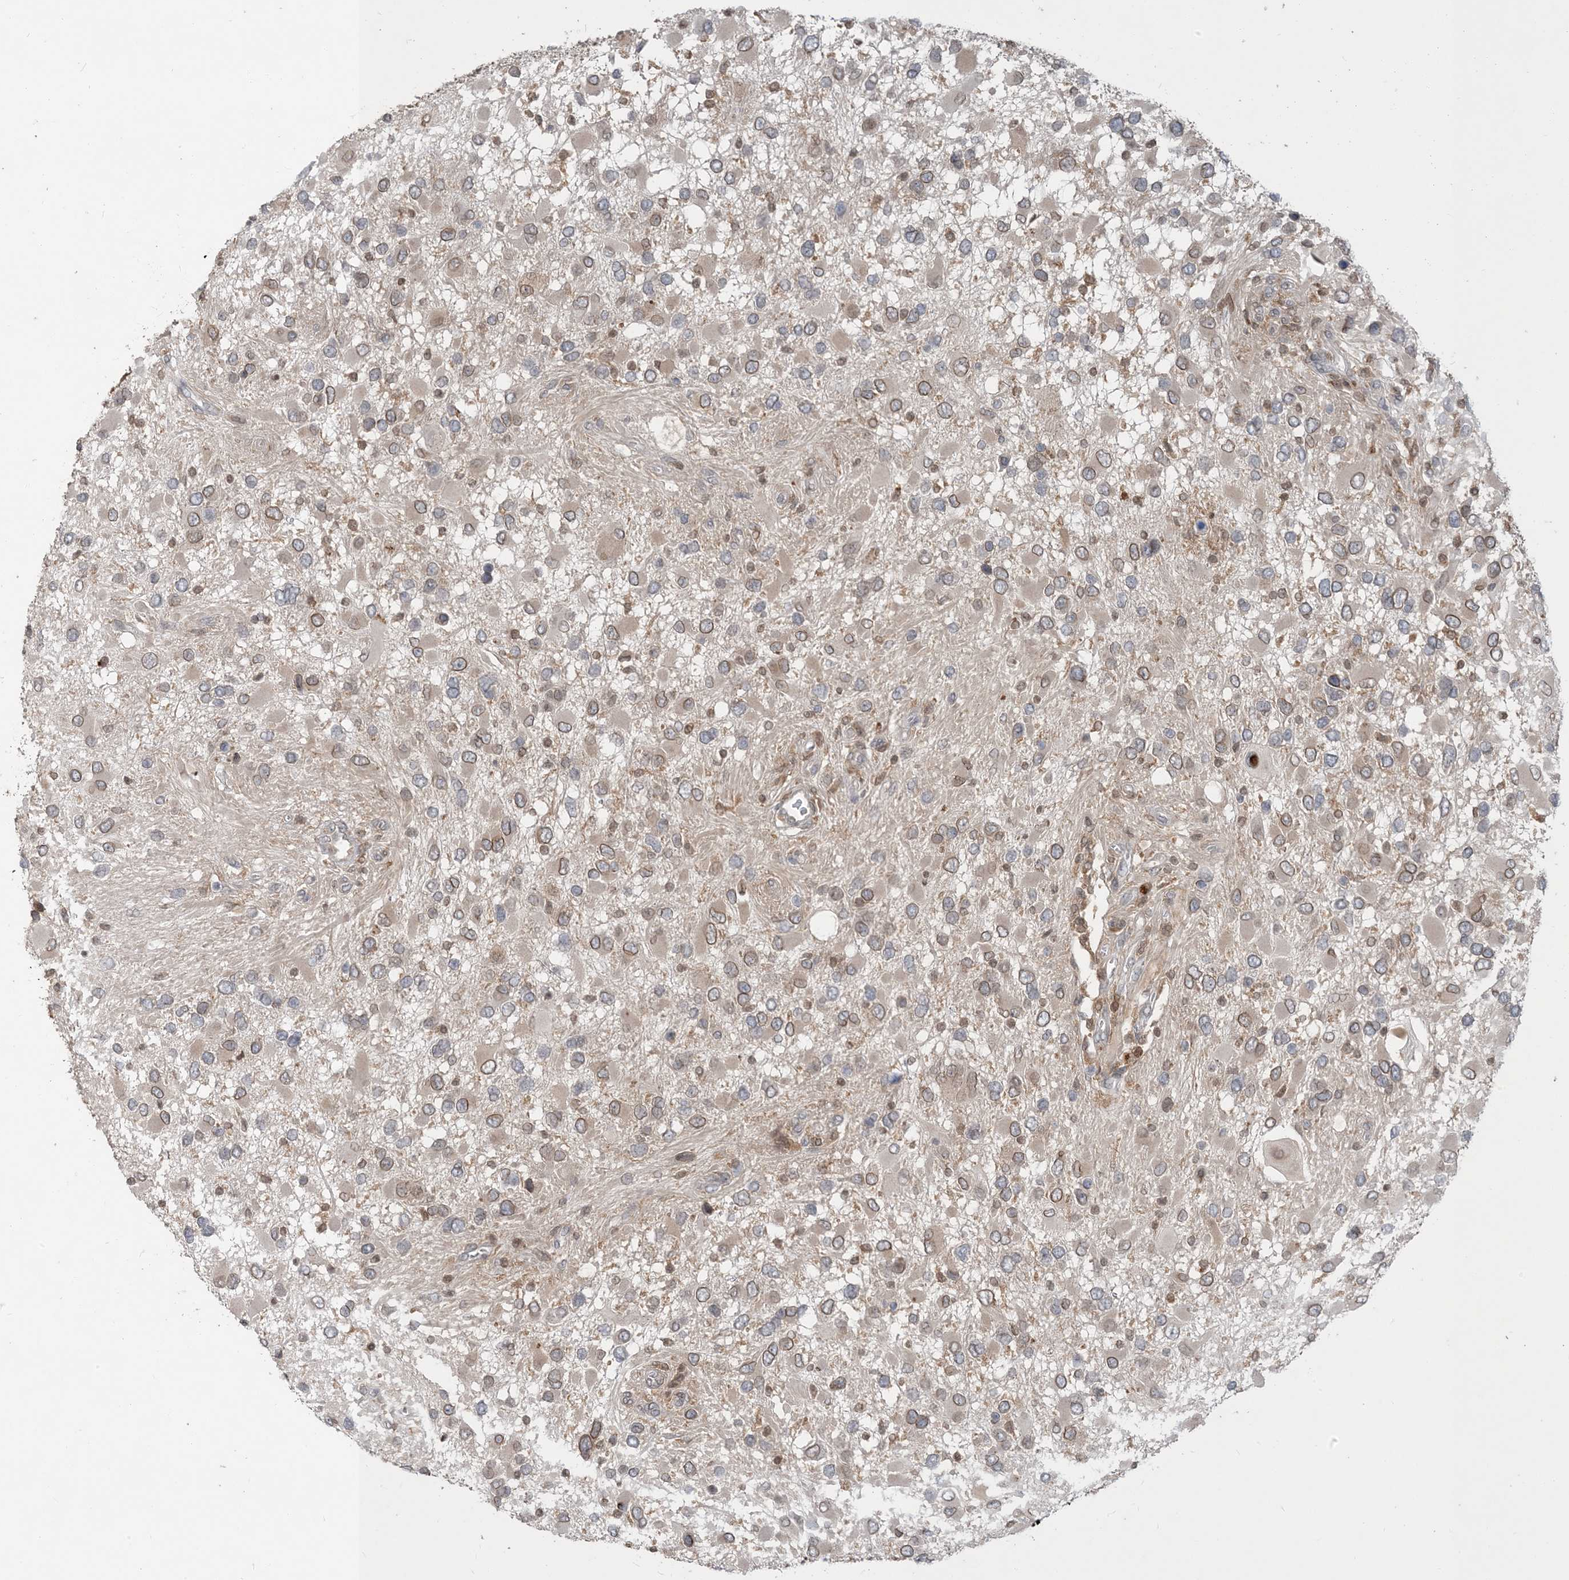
{"staining": {"intensity": "weak", "quantity": ">75%", "location": "cytoplasmic/membranous,nuclear"}, "tissue": "glioma", "cell_type": "Tumor cells", "image_type": "cancer", "snomed": [{"axis": "morphology", "description": "Glioma, malignant, High grade"}, {"axis": "topography", "description": "Brain"}], "caption": "The image shows staining of malignant glioma (high-grade), revealing weak cytoplasmic/membranous and nuclear protein staining (brown color) within tumor cells. (Stains: DAB in brown, nuclei in blue, Microscopy: brightfield microscopy at high magnification).", "gene": "NAGK", "patient": {"sex": "male", "age": 53}}